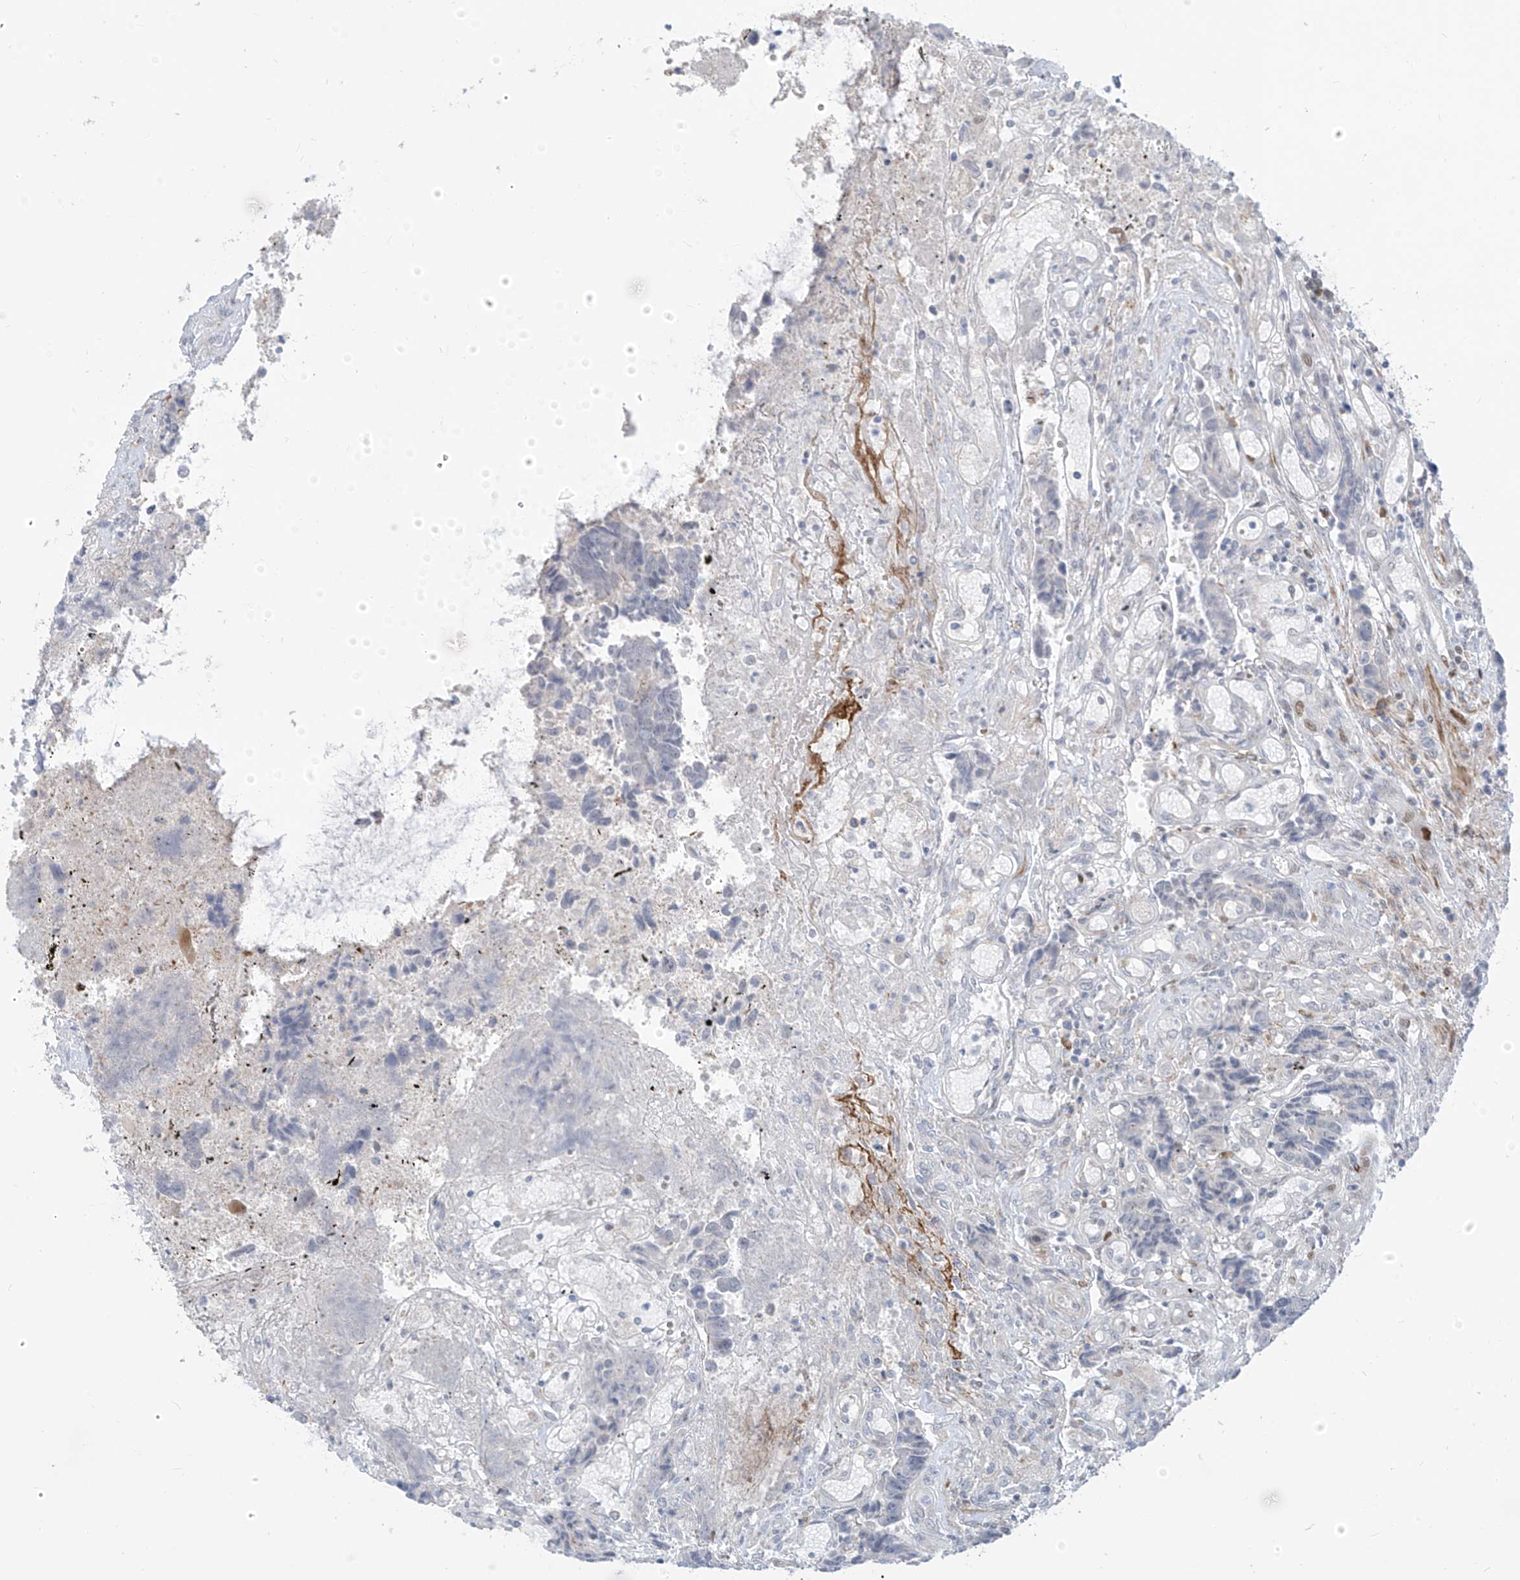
{"staining": {"intensity": "negative", "quantity": "none", "location": "none"}, "tissue": "colorectal cancer", "cell_type": "Tumor cells", "image_type": "cancer", "snomed": [{"axis": "morphology", "description": "Adenocarcinoma, NOS"}, {"axis": "topography", "description": "Rectum"}], "caption": "Tumor cells are negative for brown protein staining in colorectal adenocarcinoma.", "gene": "LIN9", "patient": {"sex": "male", "age": 84}}